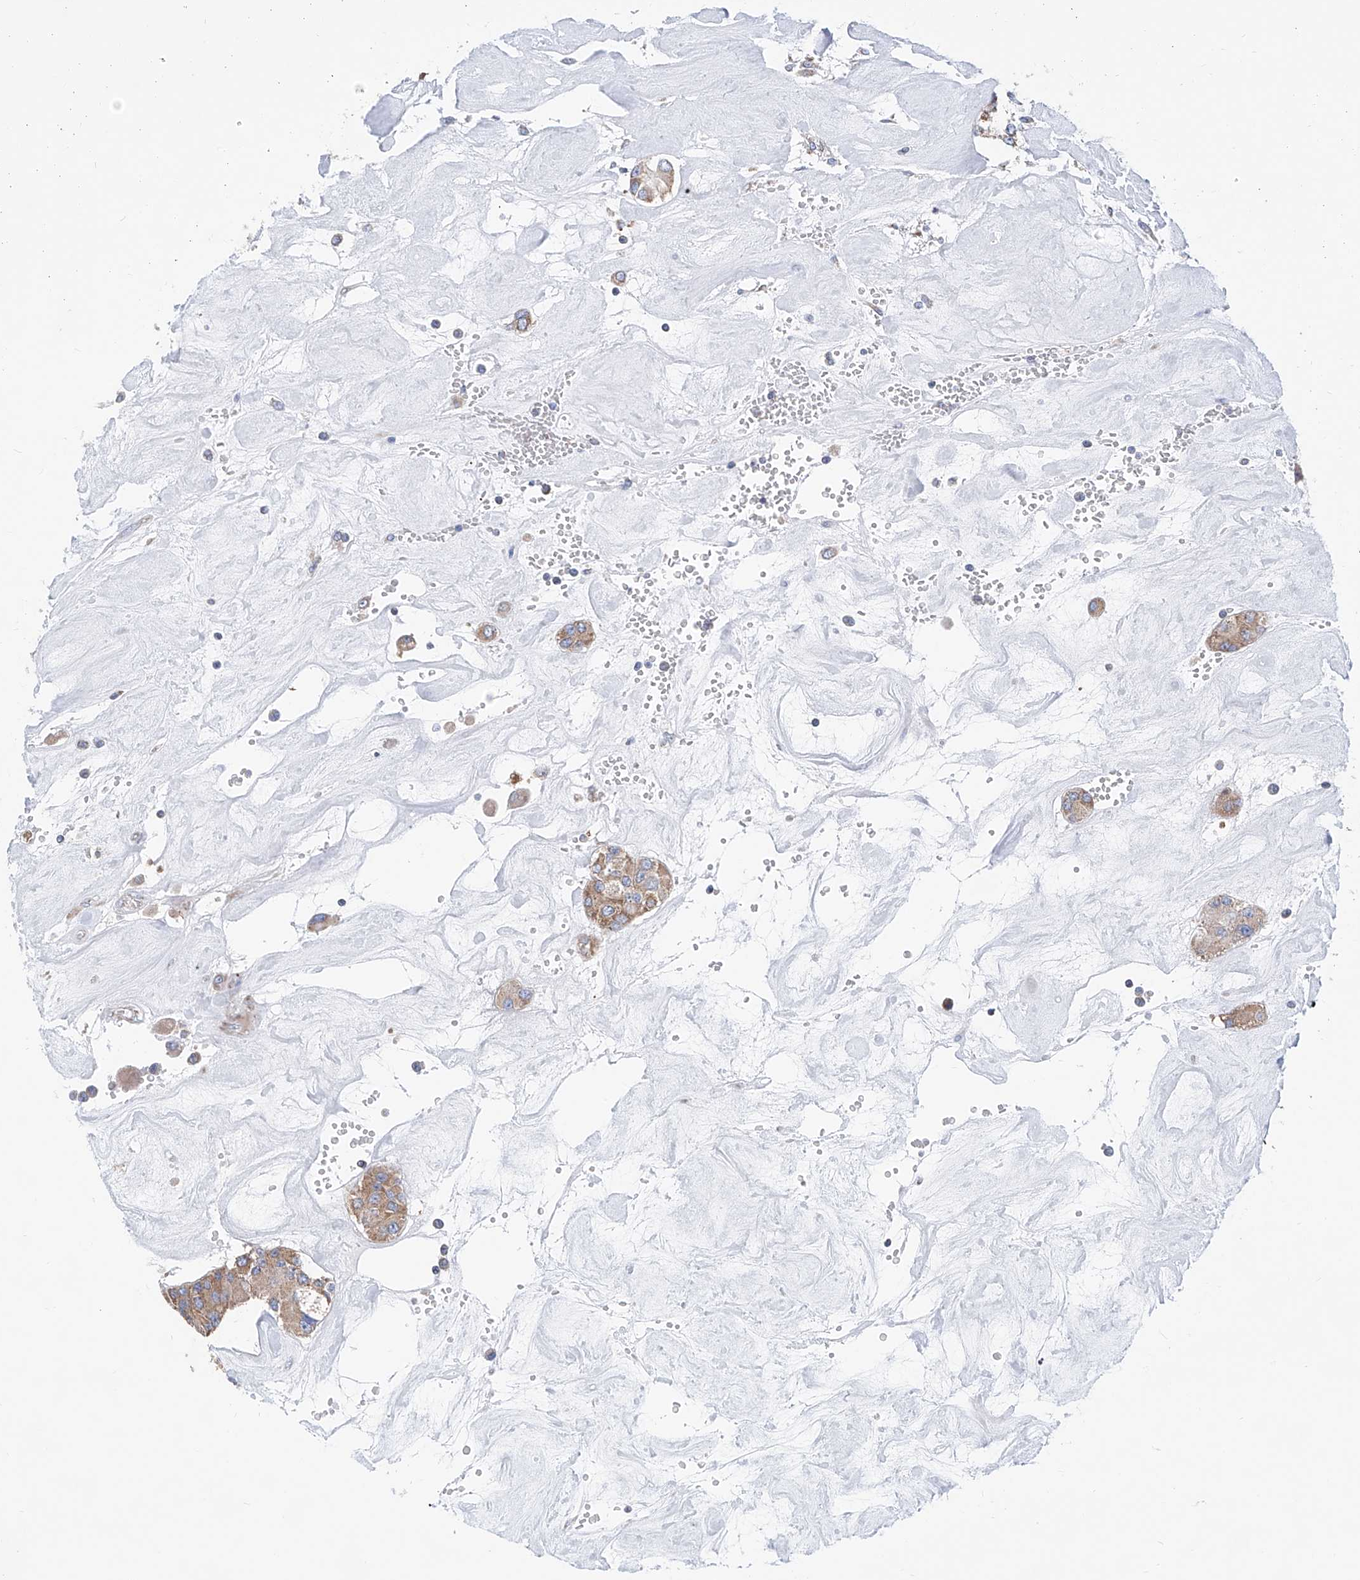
{"staining": {"intensity": "weak", "quantity": ">75%", "location": "cytoplasmic/membranous"}, "tissue": "carcinoid", "cell_type": "Tumor cells", "image_type": "cancer", "snomed": [{"axis": "morphology", "description": "Carcinoid, malignant, NOS"}, {"axis": "topography", "description": "Pancreas"}], "caption": "Human carcinoid stained for a protein (brown) displays weak cytoplasmic/membranous positive positivity in approximately >75% of tumor cells.", "gene": "MAD2L1", "patient": {"sex": "male", "age": 41}}